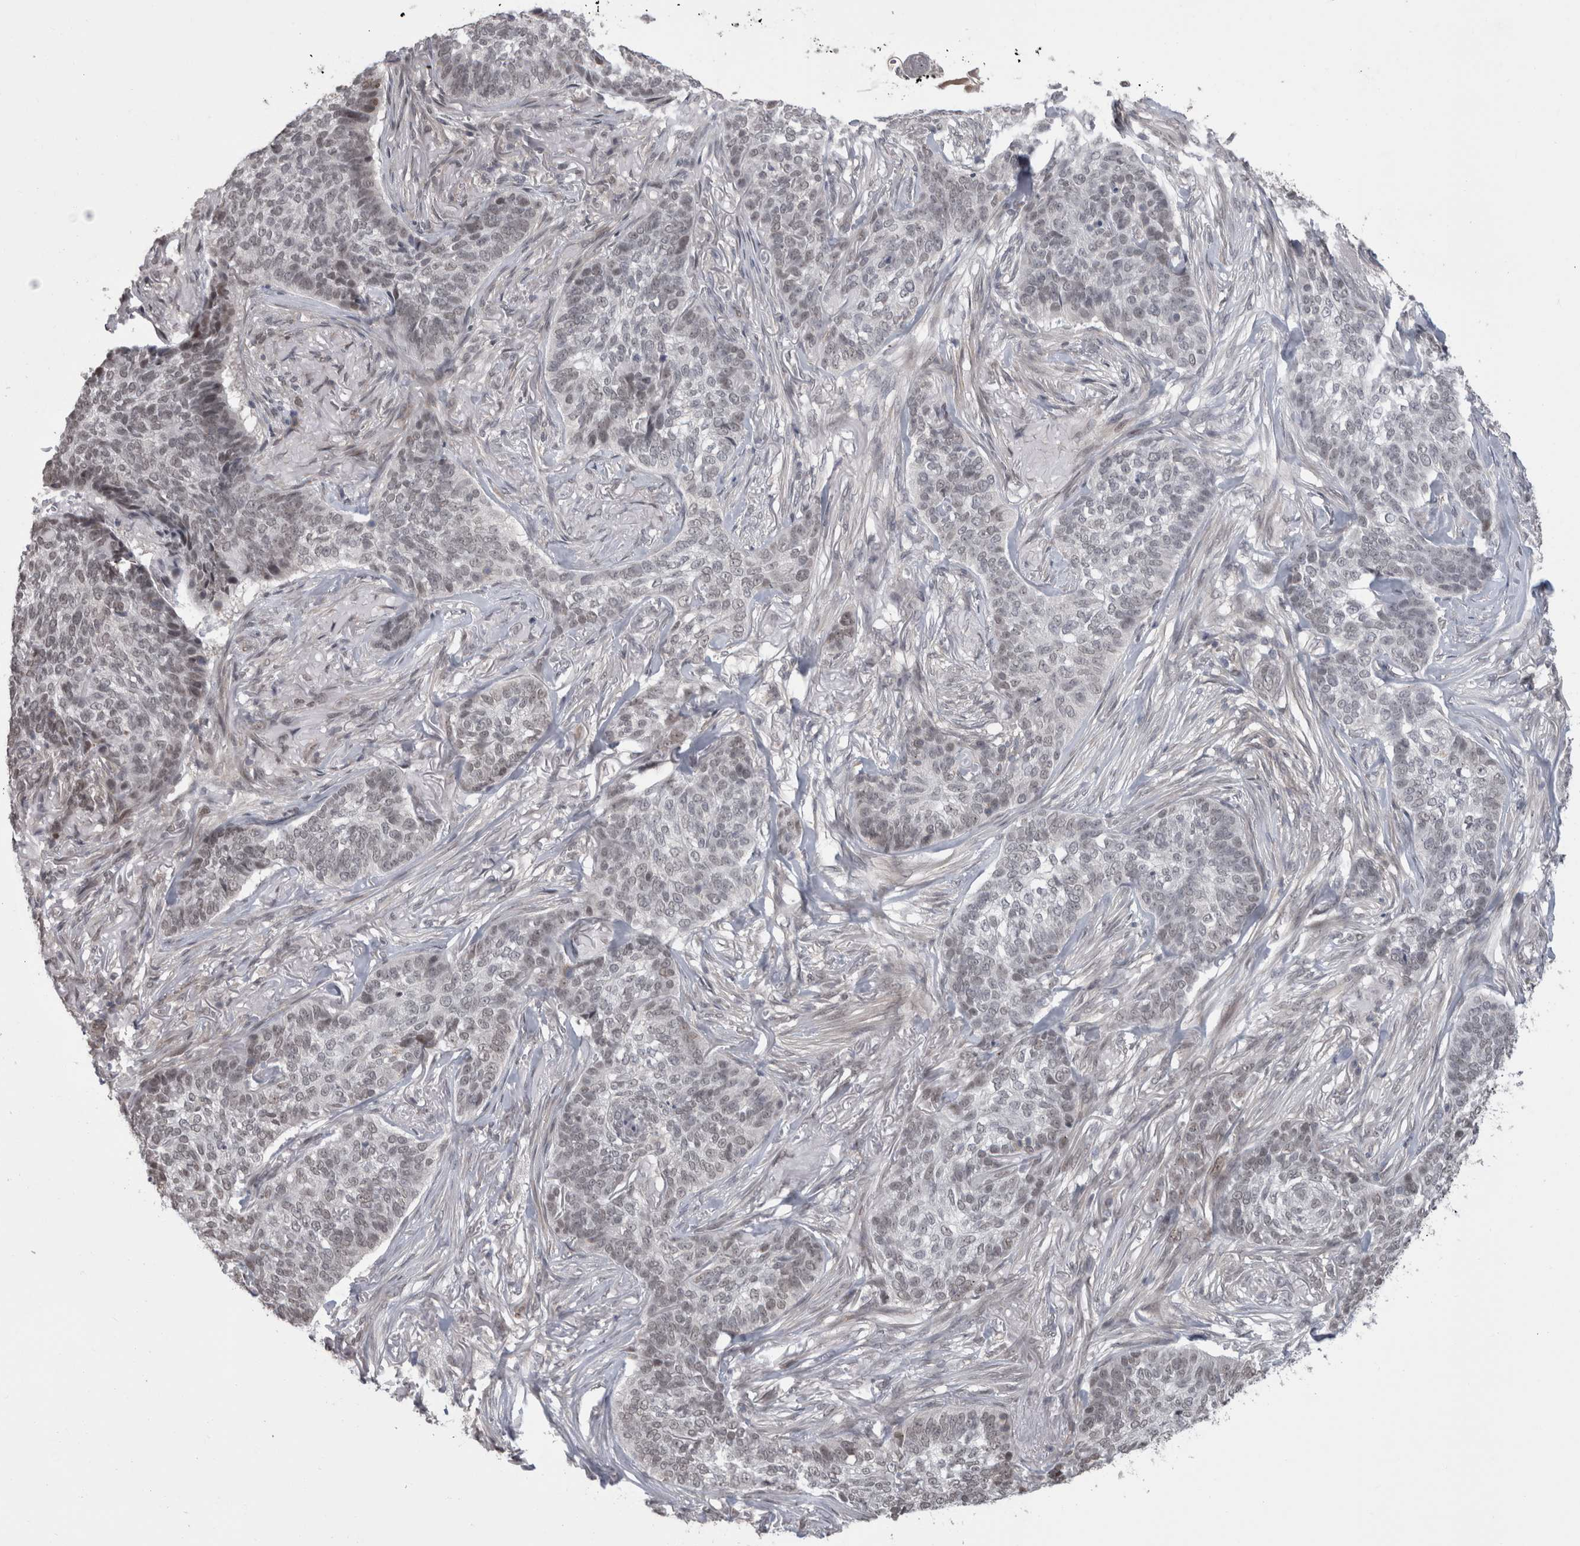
{"staining": {"intensity": "negative", "quantity": "none", "location": "none"}, "tissue": "skin cancer", "cell_type": "Tumor cells", "image_type": "cancer", "snomed": [{"axis": "morphology", "description": "Basal cell carcinoma"}, {"axis": "topography", "description": "Skin"}], "caption": "Tumor cells are negative for protein expression in human skin cancer.", "gene": "MTBP", "patient": {"sex": "male", "age": 85}}